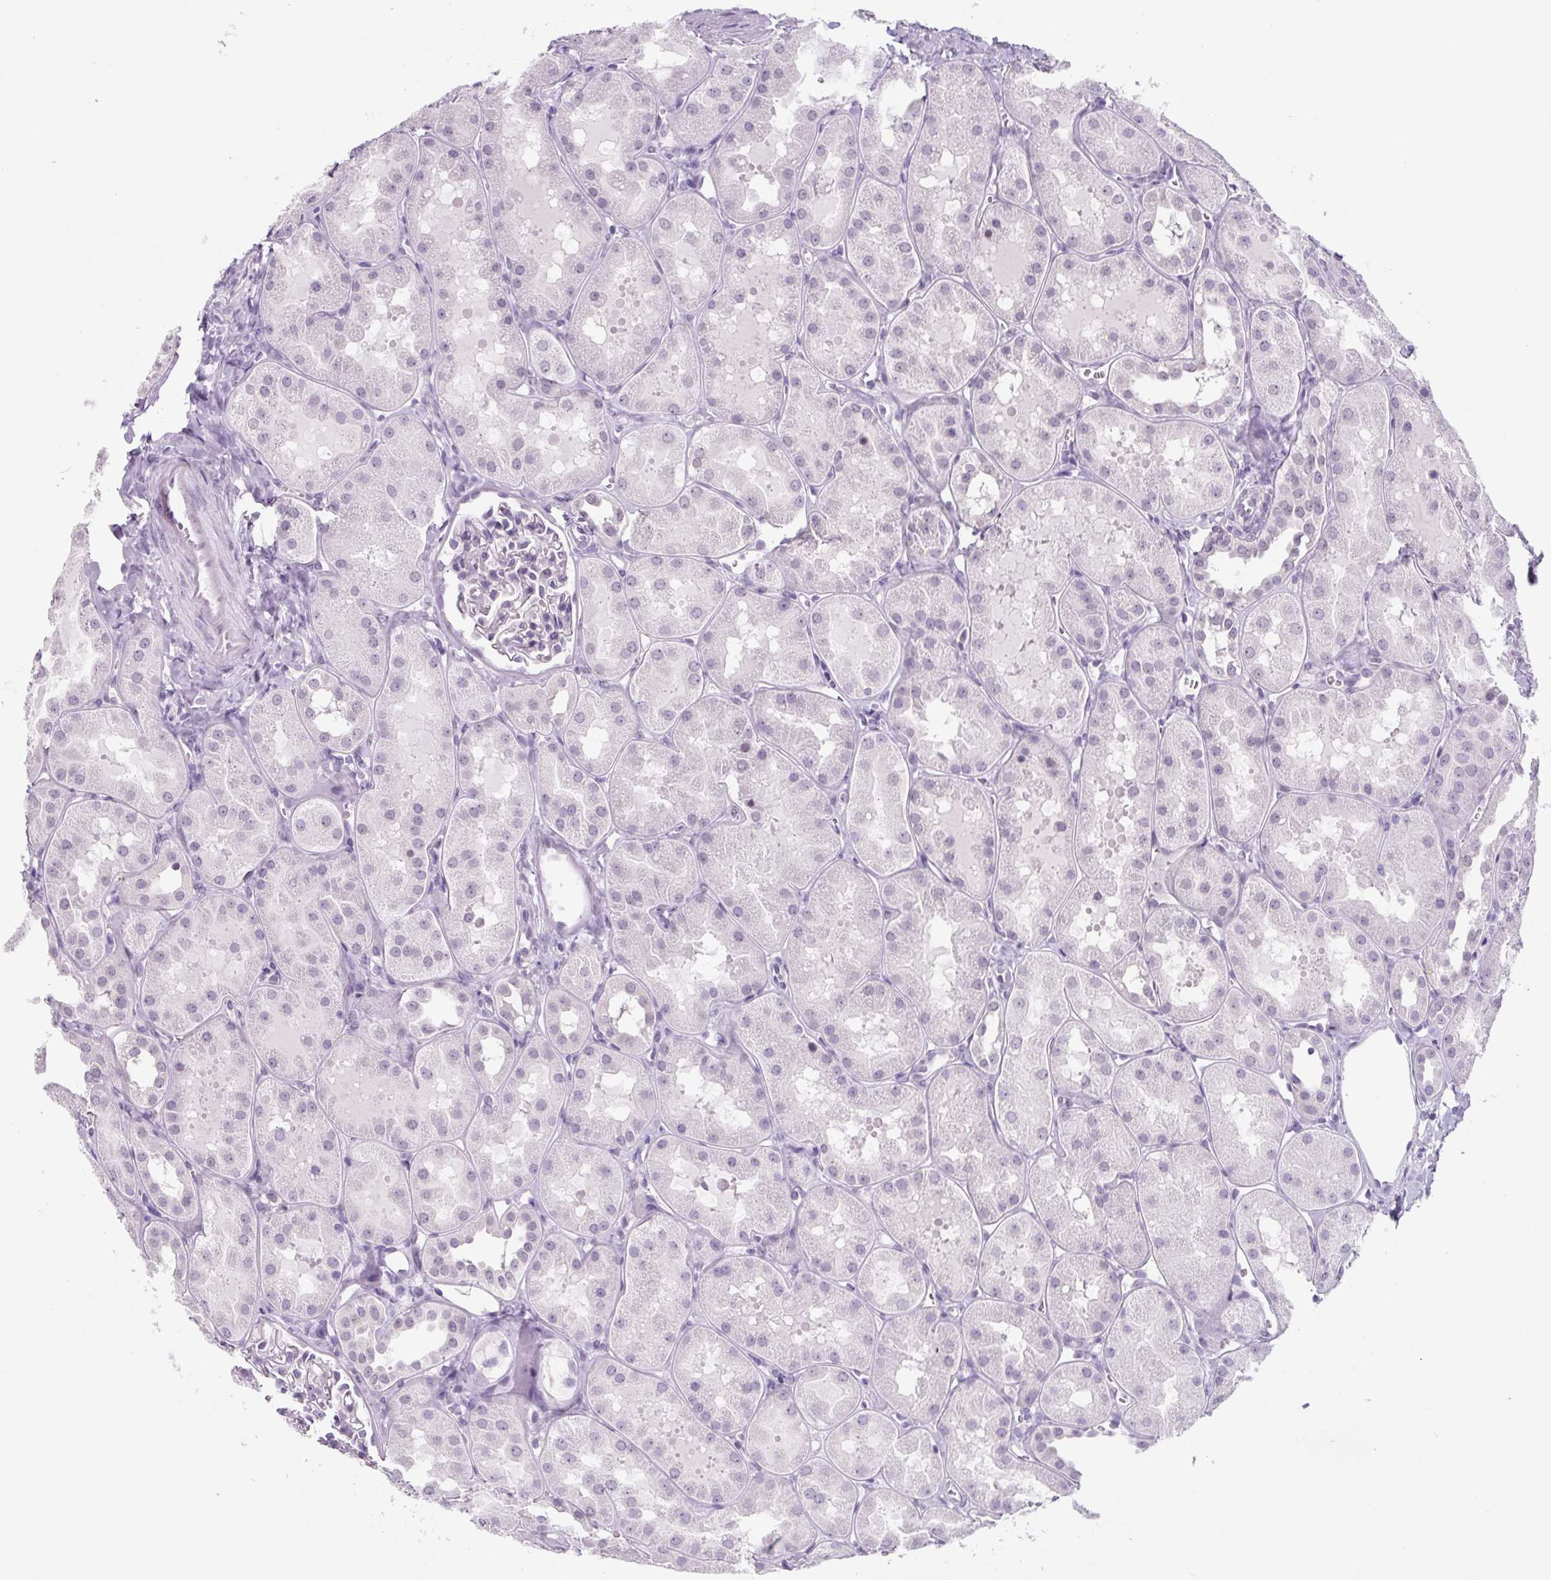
{"staining": {"intensity": "negative", "quantity": "none", "location": "none"}, "tissue": "kidney", "cell_type": "Cells in glomeruli", "image_type": "normal", "snomed": [{"axis": "morphology", "description": "Normal tissue, NOS"}, {"axis": "topography", "description": "Kidney"}, {"axis": "topography", "description": "Urinary bladder"}], "caption": "Photomicrograph shows no significant protein positivity in cells in glomeruli of normal kidney.", "gene": "TNFRSF8", "patient": {"sex": "male", "age": 16}}